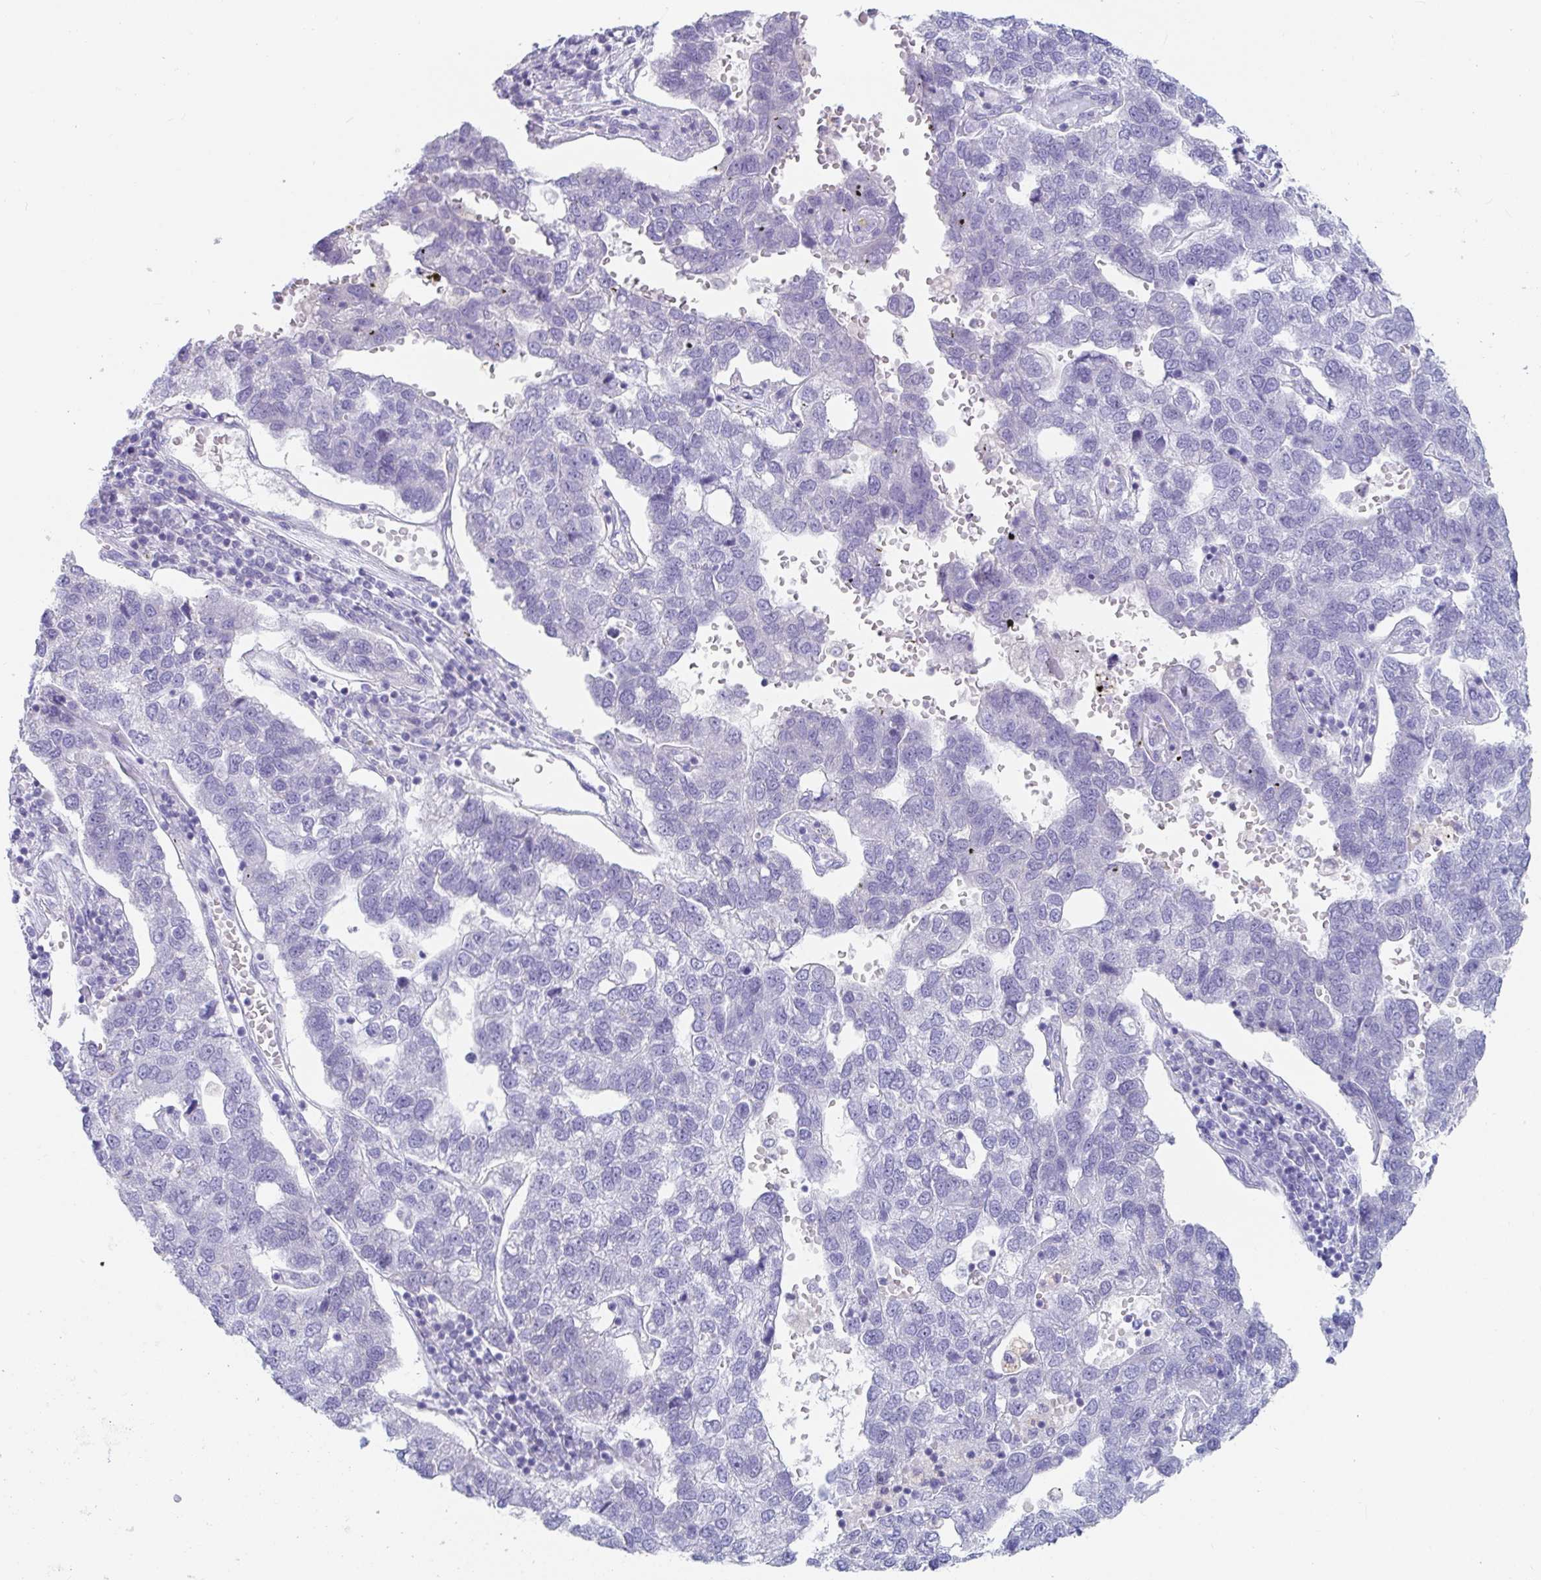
{"staining": {"intensity": "negative", "quantity": "none", "location": "none"}, "tissue": "pancreatic cancer", "cell_type": "Tumor cells", "image_type": "cancer", "snomed": [{"axis": "morphology", "description": "Adenocarcinoma, NOS"}, {"axis": "topography", "description": "Pancreas"}], "caption": "A high-resolution photomicrograph shows immunohistochemistry staining of pancreatic adenocarcinoma, which demonstrates no significant staining in tumor cells.", "gene": "PLA2G1B", "patient": {"sex": "female", "age": 61}}